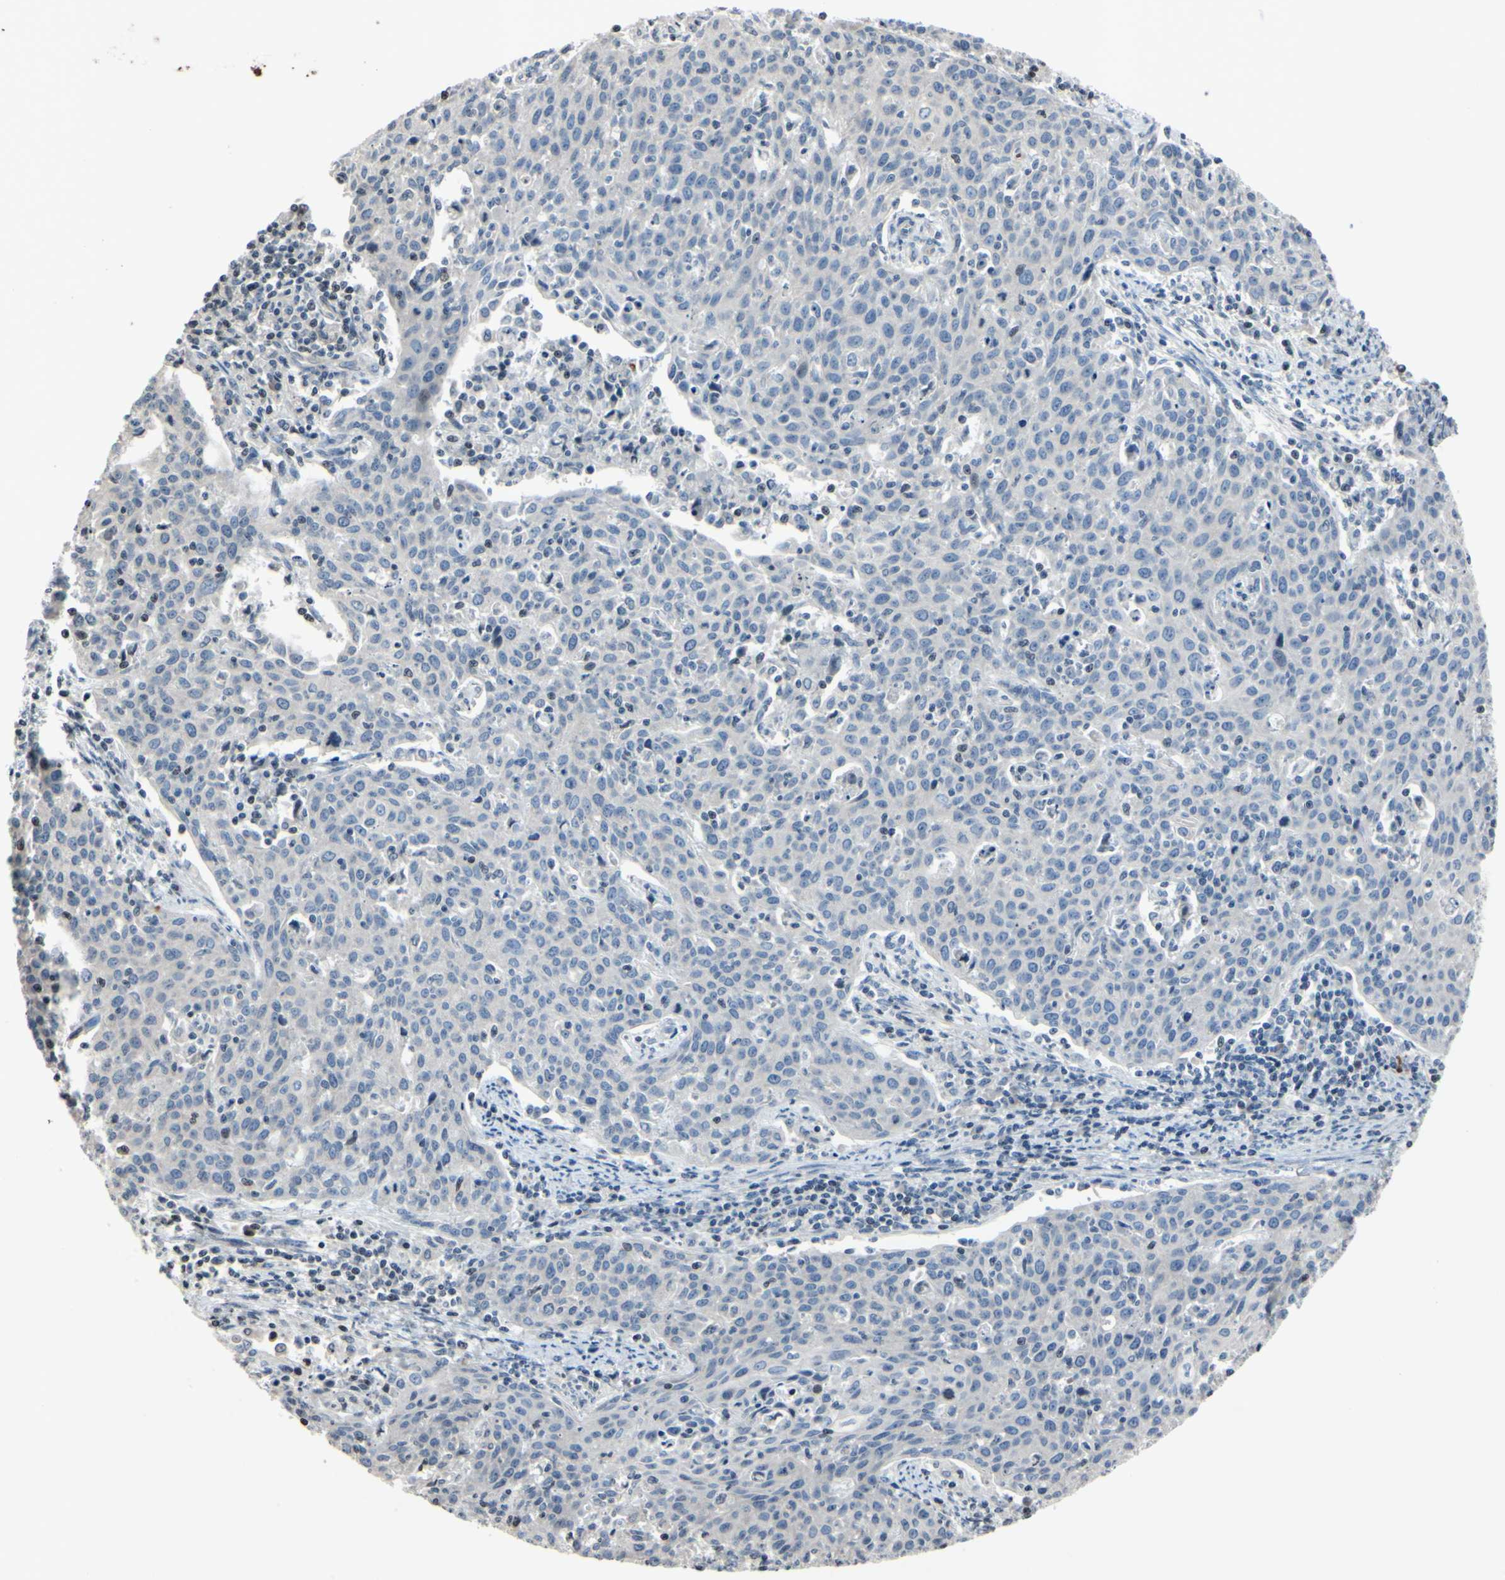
{"staining": {"intensity": "negative", "quantity": "none", "location": "none"}, "tissue": "cervical cancer", "cell_type": "Tumor cells", "image_type": "cancer", "snomed": [{"axis": "morphology", "description": "Squamous cell carcinoma, NOS"}, {"axis": "topography", "description": "Cervix"}], "caption": "IHC photomicrograph of neoplastic tissue: cervical squamous cell carcinoma stained with DAB shows no significant protein positivity in tumor cells. Brightfield microscopy of immunohistochemistry (IHC) stained with DAB (3,3'-diaminobenzidine) (brown) and hematoxylin (blue), captured at high magnification.", "gene": "ARG1", "patient": {"sex": "female", "age": 38}}